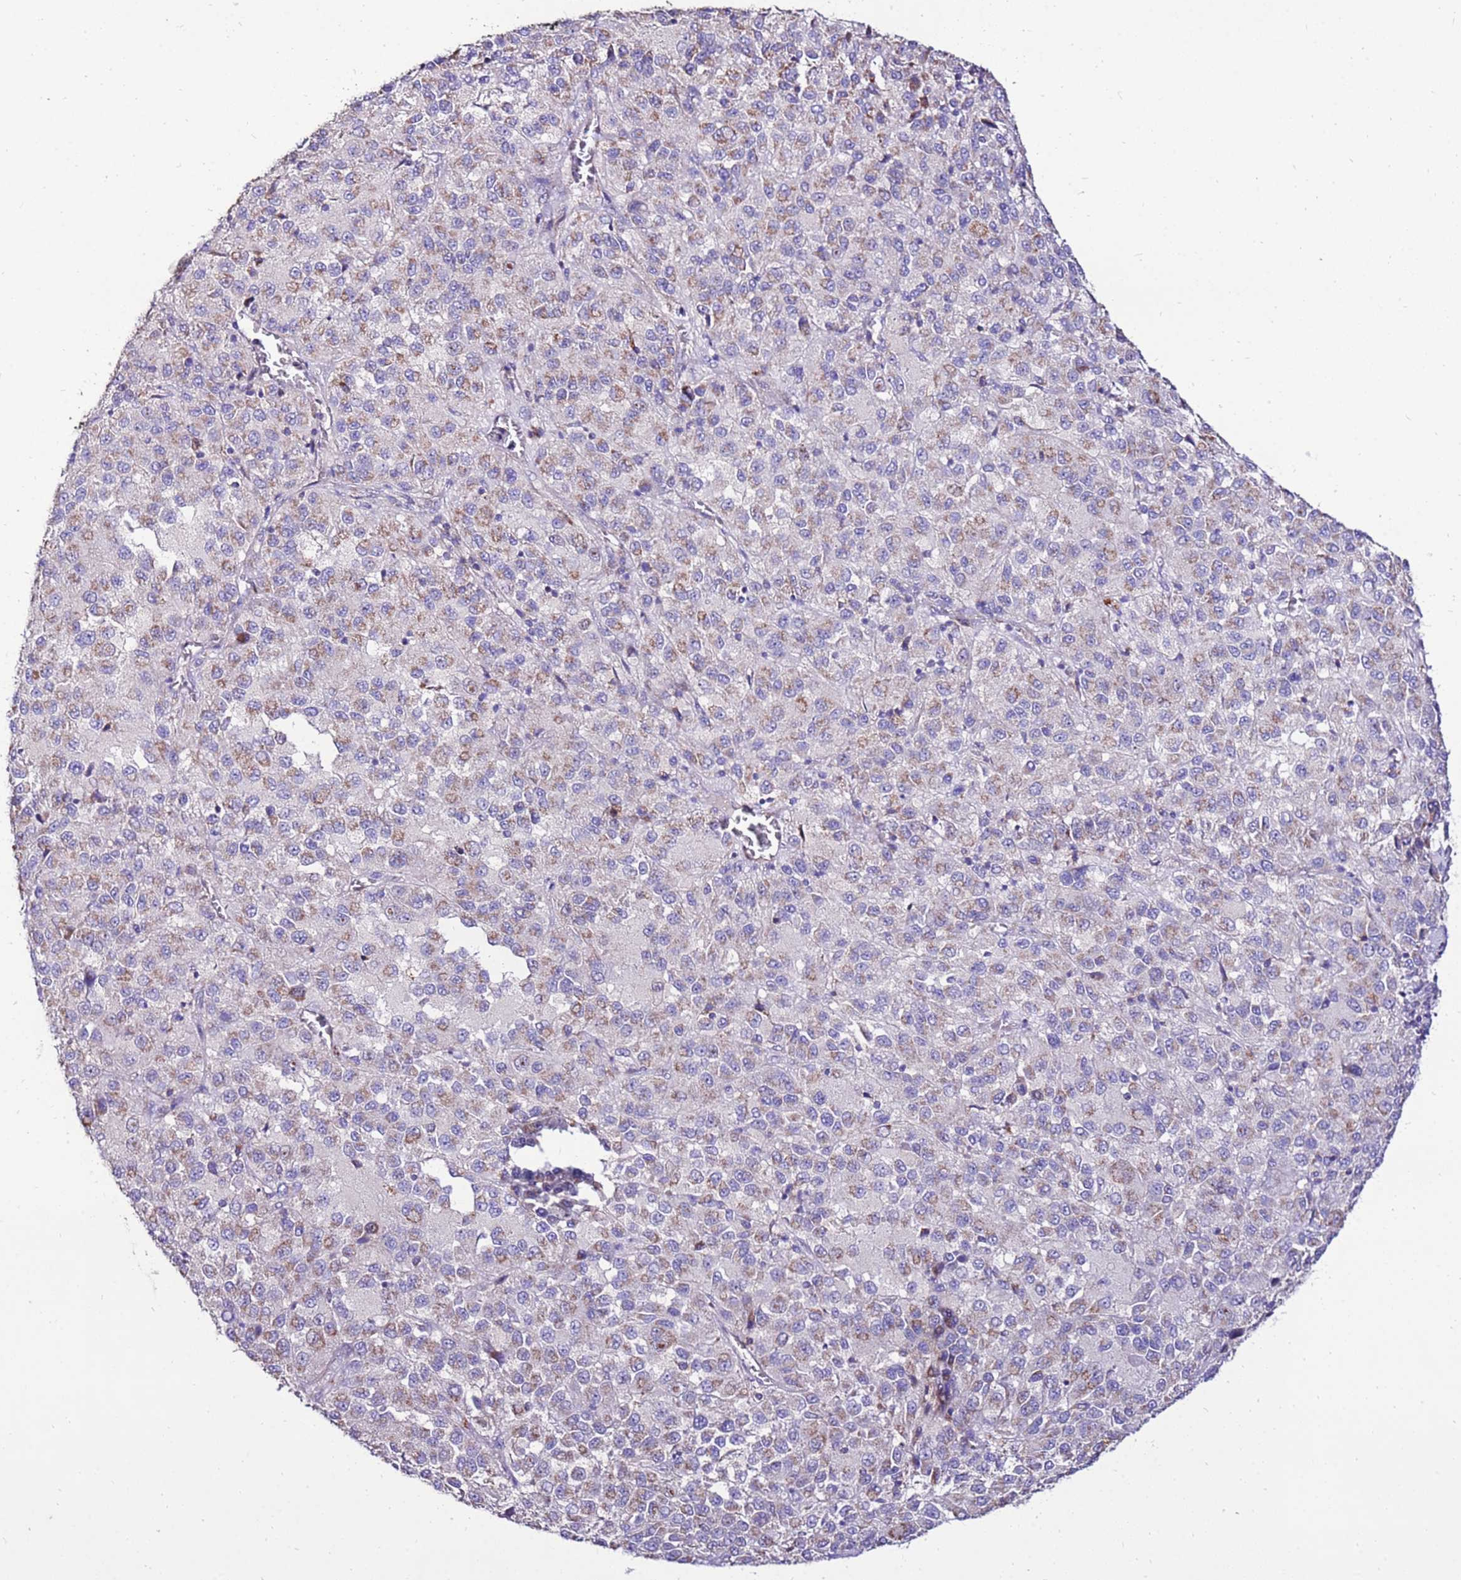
{"staining": {"intensity": "weak", "quantity": "25%-75%", "location": "cytoplasmic/membranous"}, "tissue": "melanoma", "cell_type": "Tumor cells", "image_type": "cancer", "snomed": [{"axis": "morphology", "description": "Malignant melanoma, Metastatic site"}, {"axis": "topography", "description": "Lung"}], "caption": "Tumor cells reveal low levels of weak cytoplasmic/membranous staining in approximately 25%-75% of cells in malignant melanoma (metastatic site).", "gene": "TMEM106C", "patient": {"sex": "male", "age": 64}}